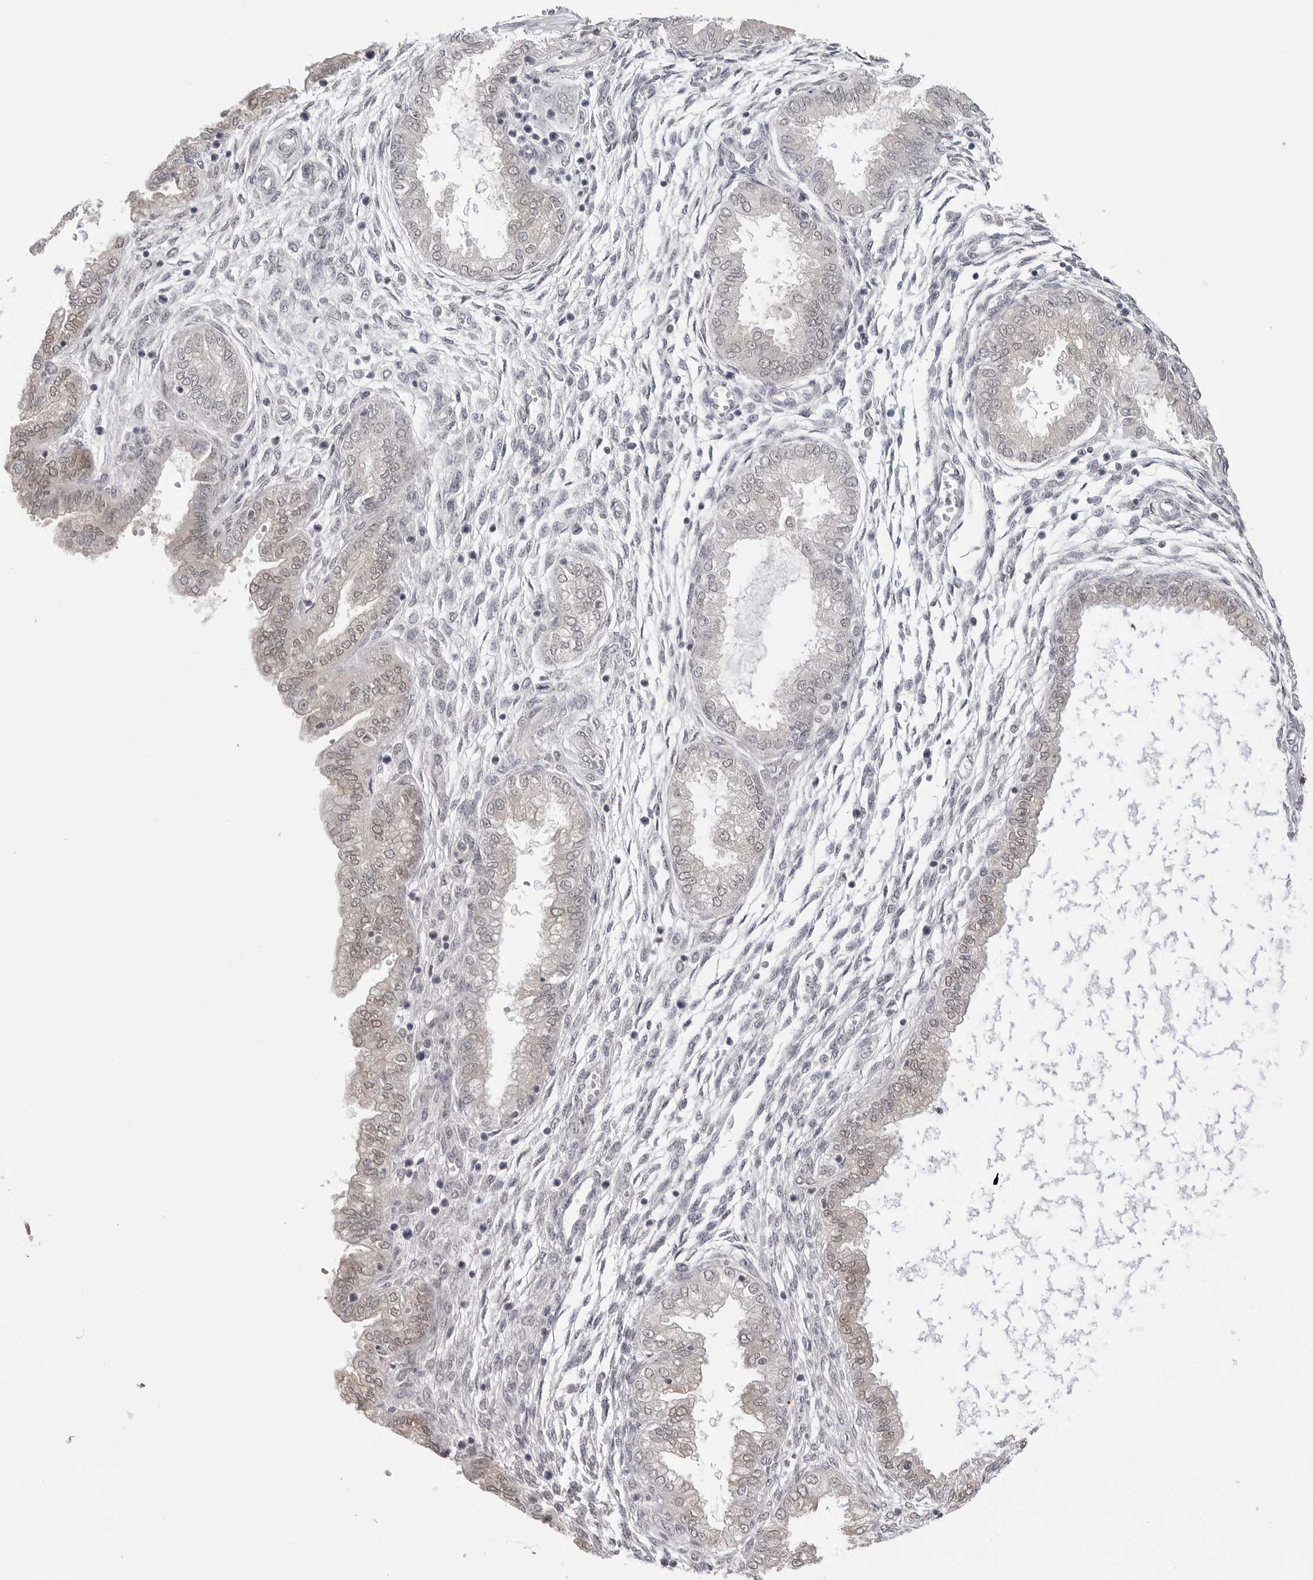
{"staining": {"intensity": "negative", "quantity": "none", "location": "none"}, "tissue": "endometrium", "cell_type": "Cells in endometrial stroma", "image_type": "normal", "snomed": [{"axis": "morphology", "description": "Normal tissue, NOS"}, {"axis": "topography", "description": "Endometrium"}], "caption": "Image shows no significant protein positivity in cells in endometrial stroma of unremarkable endometrium.", "gene": "YWHAG", "patient": {"sex": "female", "age": 33}}